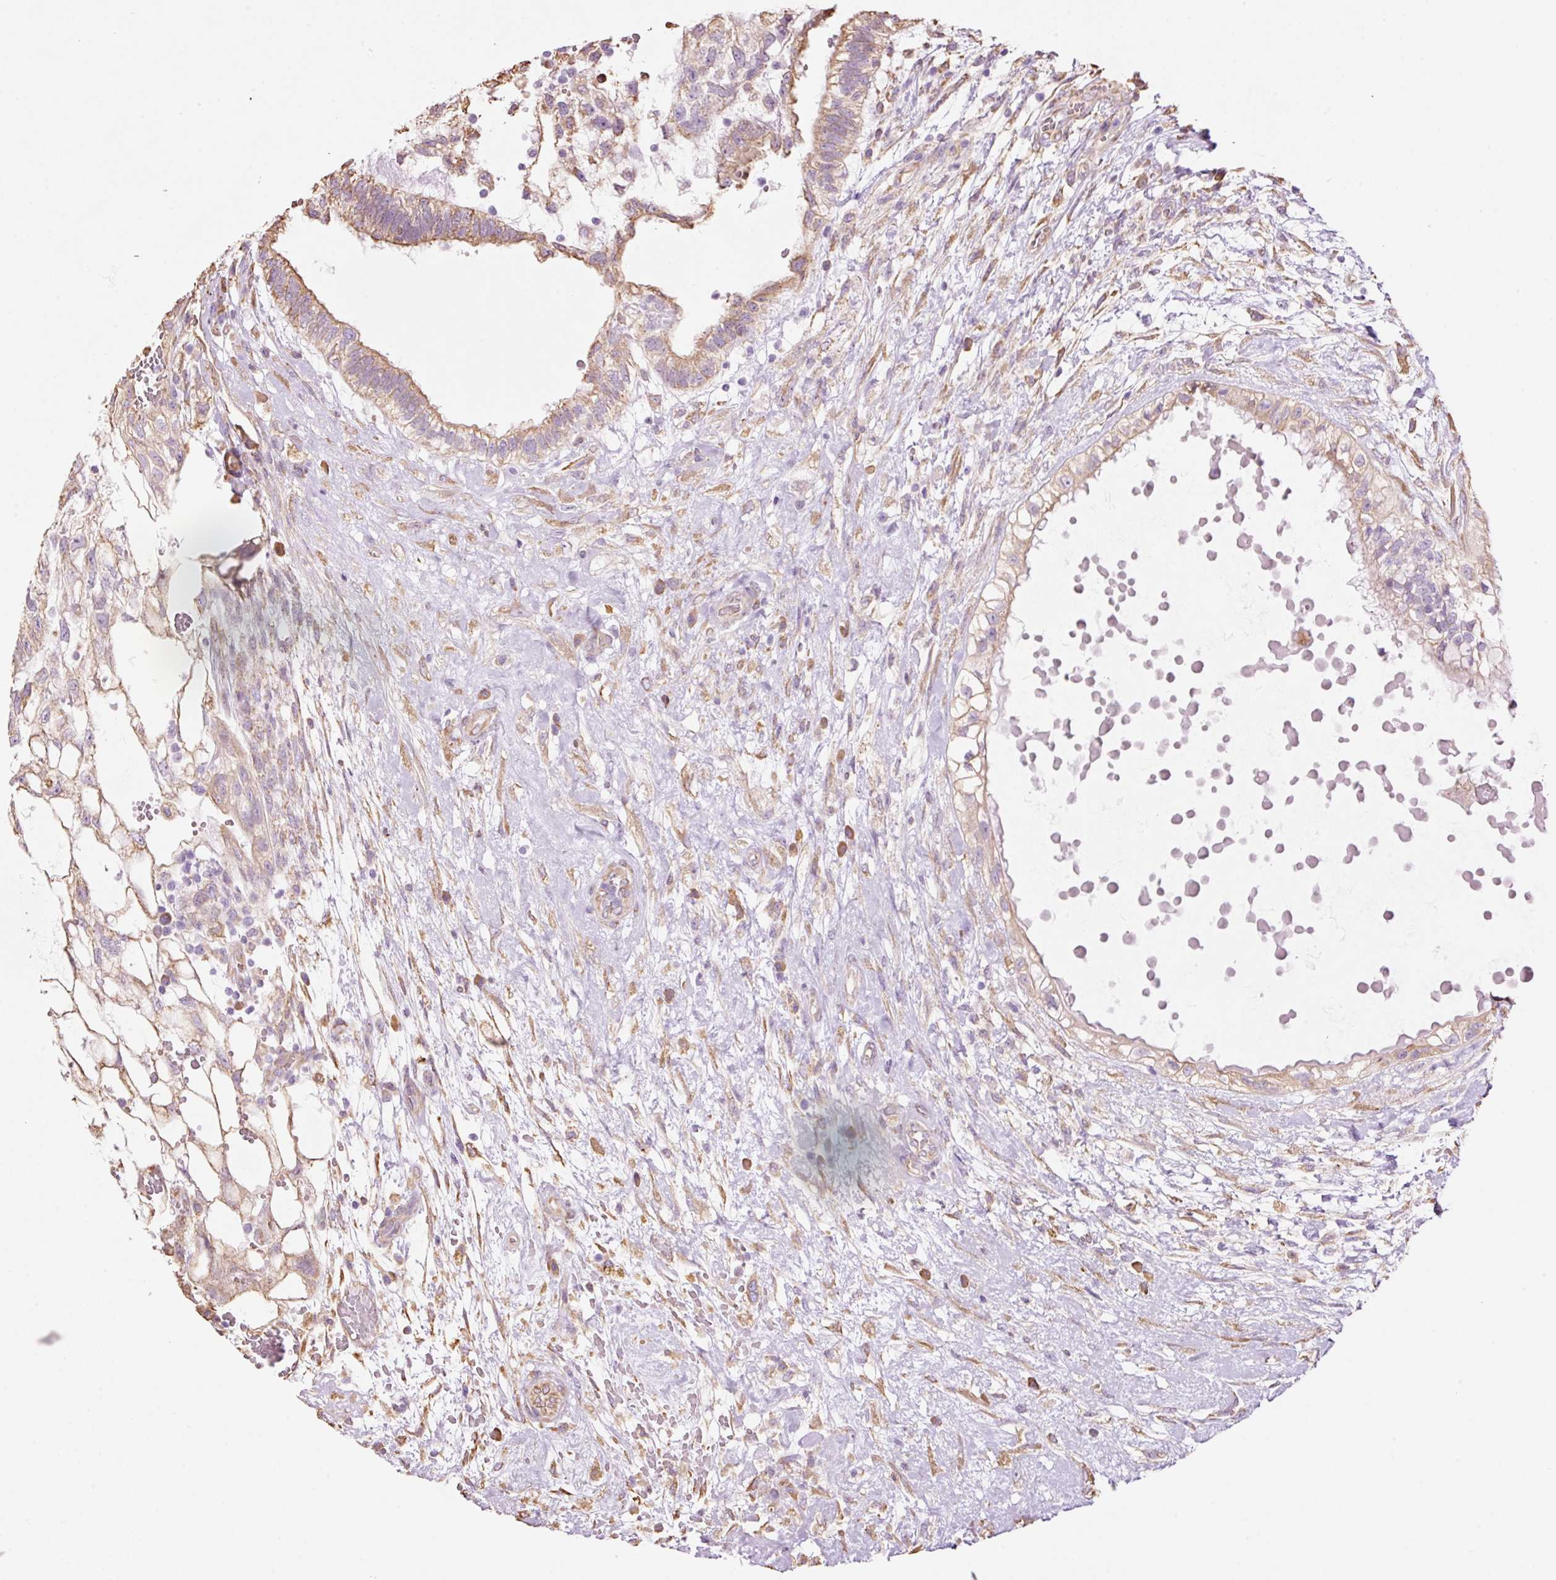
{"staining": {"intensity": "moderate", "quantity": "25%-75%", "location": "cytoplasmic/membranous"}, "tissue": "testis cancer", "cell_type": "Tumor cells", "image_type": "cancer", "snomed": [{"axis": "morphology", "description": "Normal tissue, NOS"}, {"axis": "morphology", "description": "Carcinoma, Embryonal, NOS"}, {"axis": "topography", "description": "Testis"}], "caption": "Protein analysis of embryonal carcinoma (testis) tissue reveals moderate cytoplasmic/membranous staining in about 25%-75% of tumor cells.", "gene": "GCG", "patient": {"sex": "male", "age": 32}}